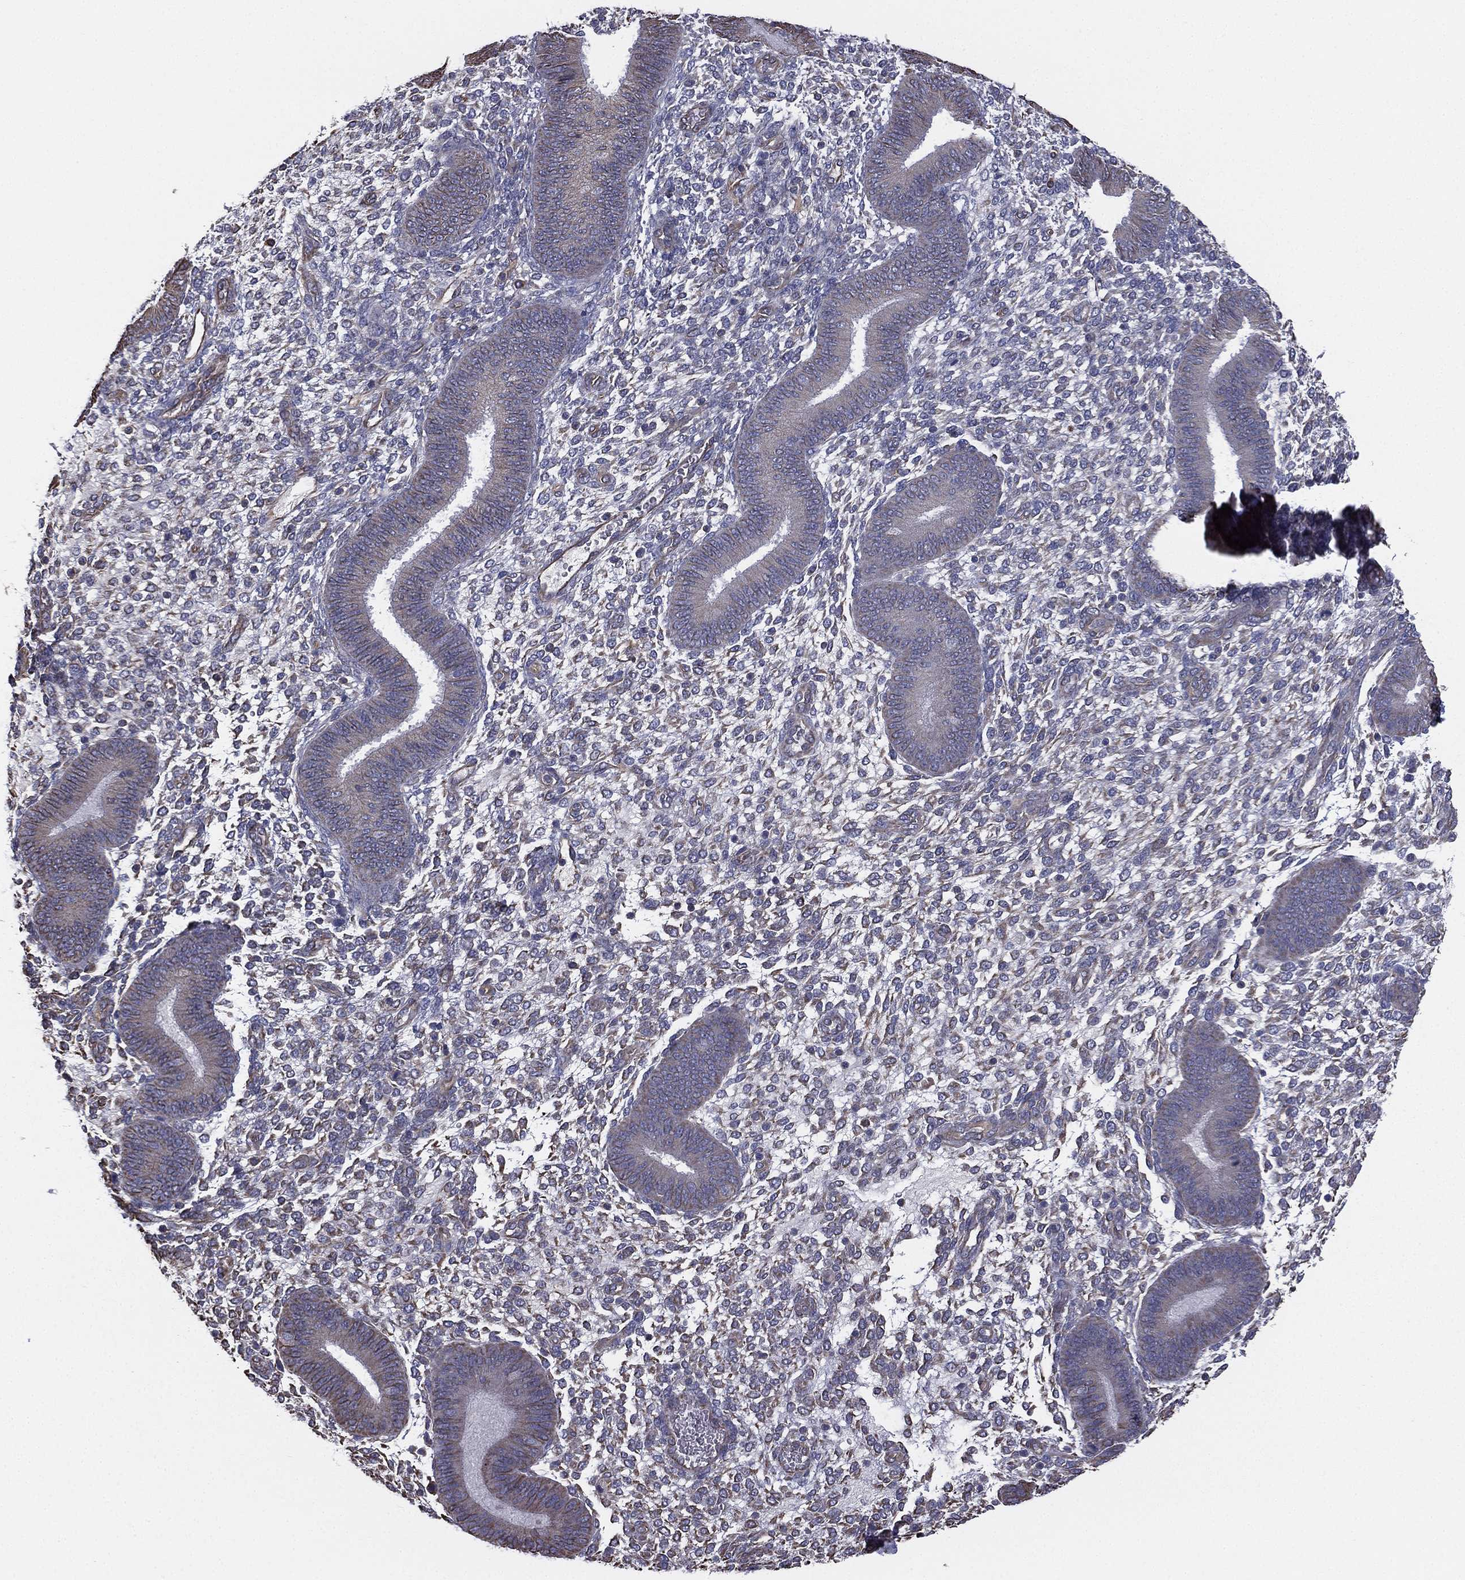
{"staining": {"intensity": "negative", "quantity": "none", "location": "none"}, "tissue": "endometrium", "cell_type": "Cells in endometrial stroma", "image_type": "normal", "snomed": [{"axis": "morphology", "description": "Normal tissue, NOS"}, {"axis": "topography", "description": "Endometrium"}], "caption": "DAB (3,3'-diaminobenzidine) immunohistochemical staining of normal human endometrium exhibits no significant expression in cells in endometrial stroma. (Brightfield microscopy of DAB IHC at high magnification).", "gene": "SCUBE1", "patient": {"sex": "female", "age": 39}}